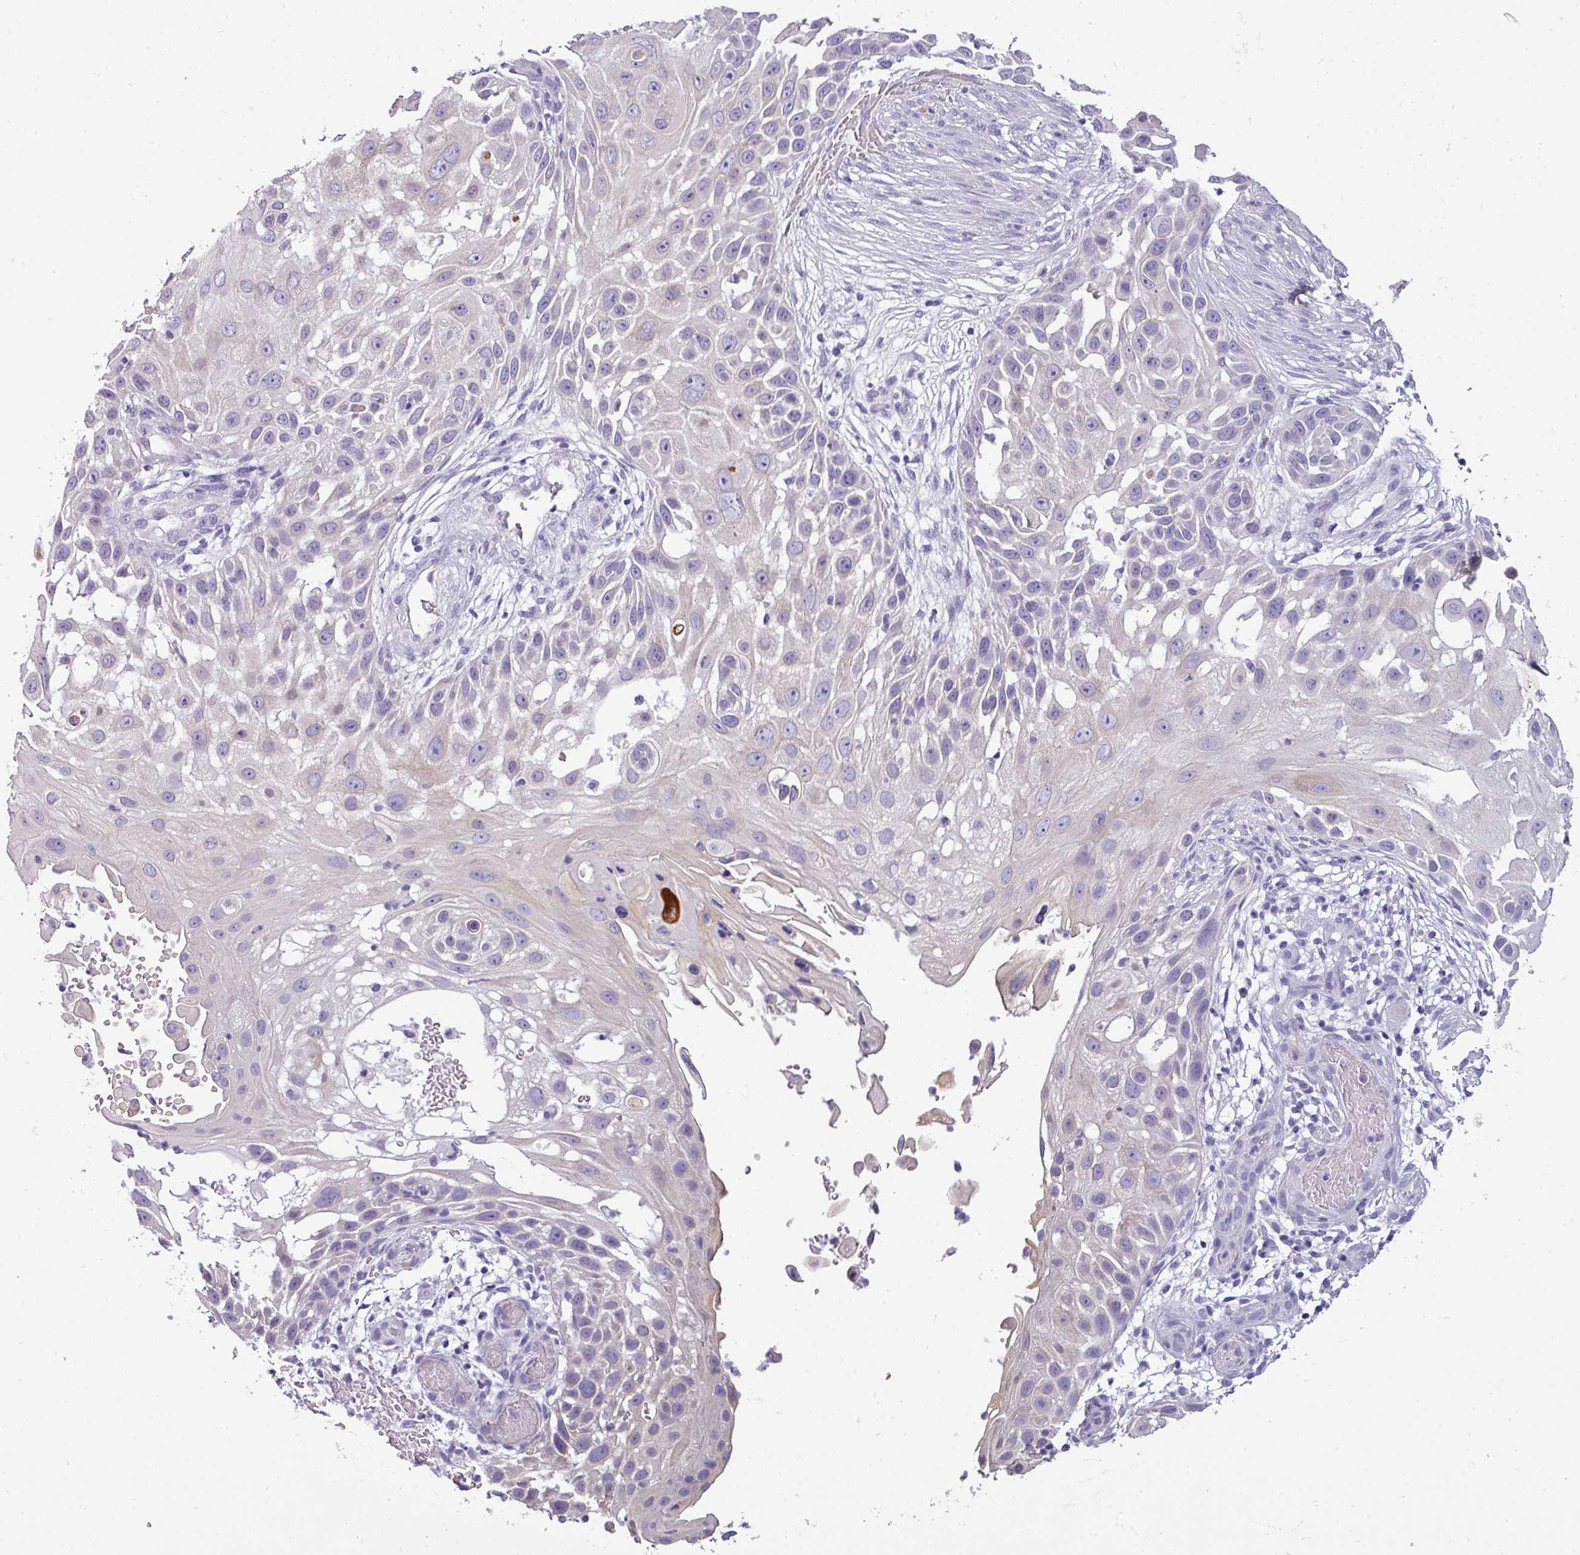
{"staining": {"intensity": "negative", "quantity": "none", "location": "none"}, "tissue": "skin cancer", "cell_type": "Tumor cells", "image_type": "cancer", "snomed": [{"axis": "morphology", "description": "Squamous cell carcinoma, NOS"}, {"axis": "topography", "description": "Skin"}], "caption": "Tumor cells show no significant protein staining in squamous cell carcinoma (skin).", "gene": "DNAAF9", "patient": {"sex": "female", "age": 44}}